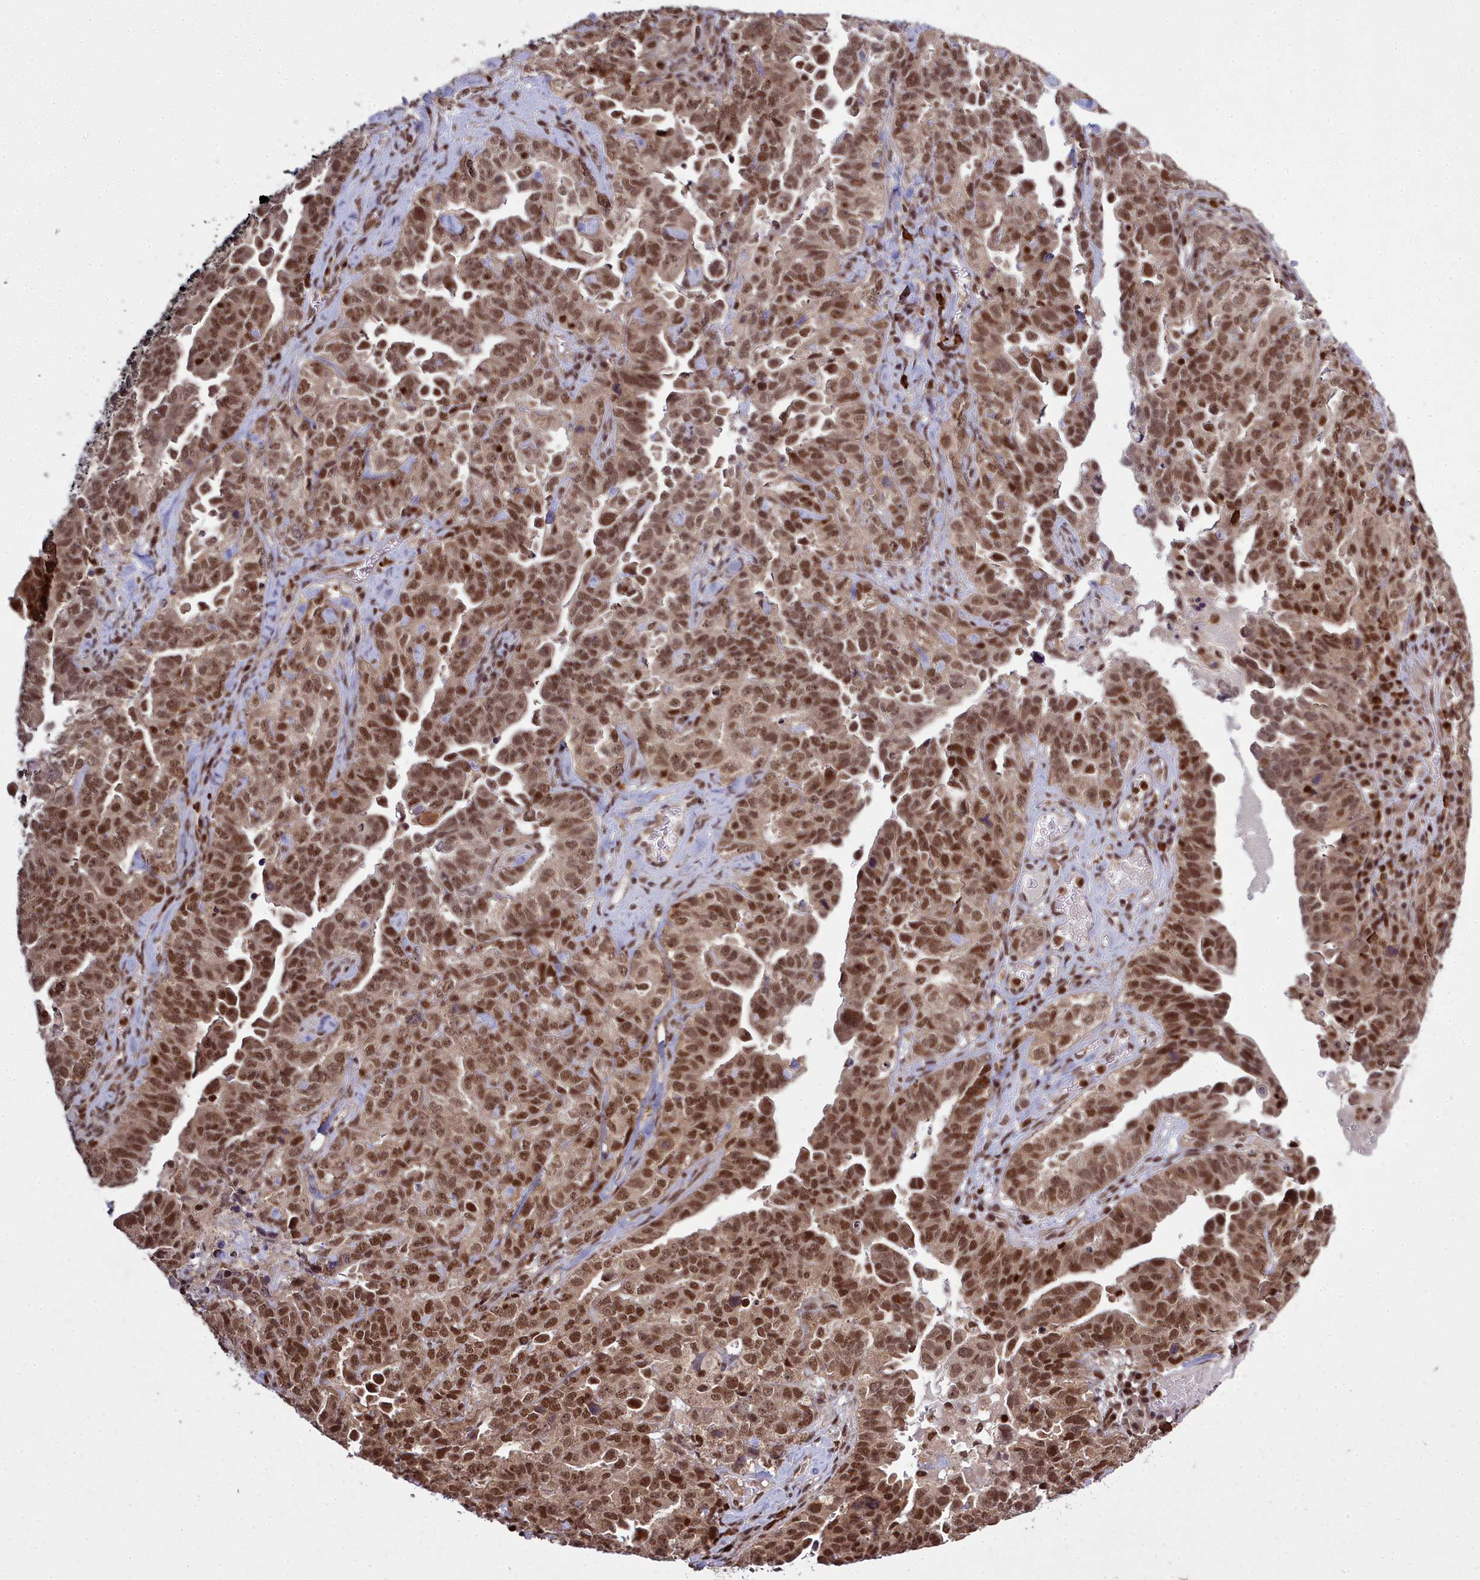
{"staining": {"intensity": "moderate", "quantity": ">75%", "location": "nuclear"}, "tissue": "ovarian cancer", "cell_type": "Tumor cells", "image_type": "cancer", "snomed": [{"axis": "morphology", "description": "Carcinoma, endometroid"}, {"axis": "topography", "description": "Ovary"}], "caption": "Moderate nuclear expression for a protein is appreciated in approximately >75% of tumor cells of ovarian cancer (endometroid carcinoma) using immunohistochemistry.", "gene": "GMEB1", "patient": {"sex": "female", "age": 62}}